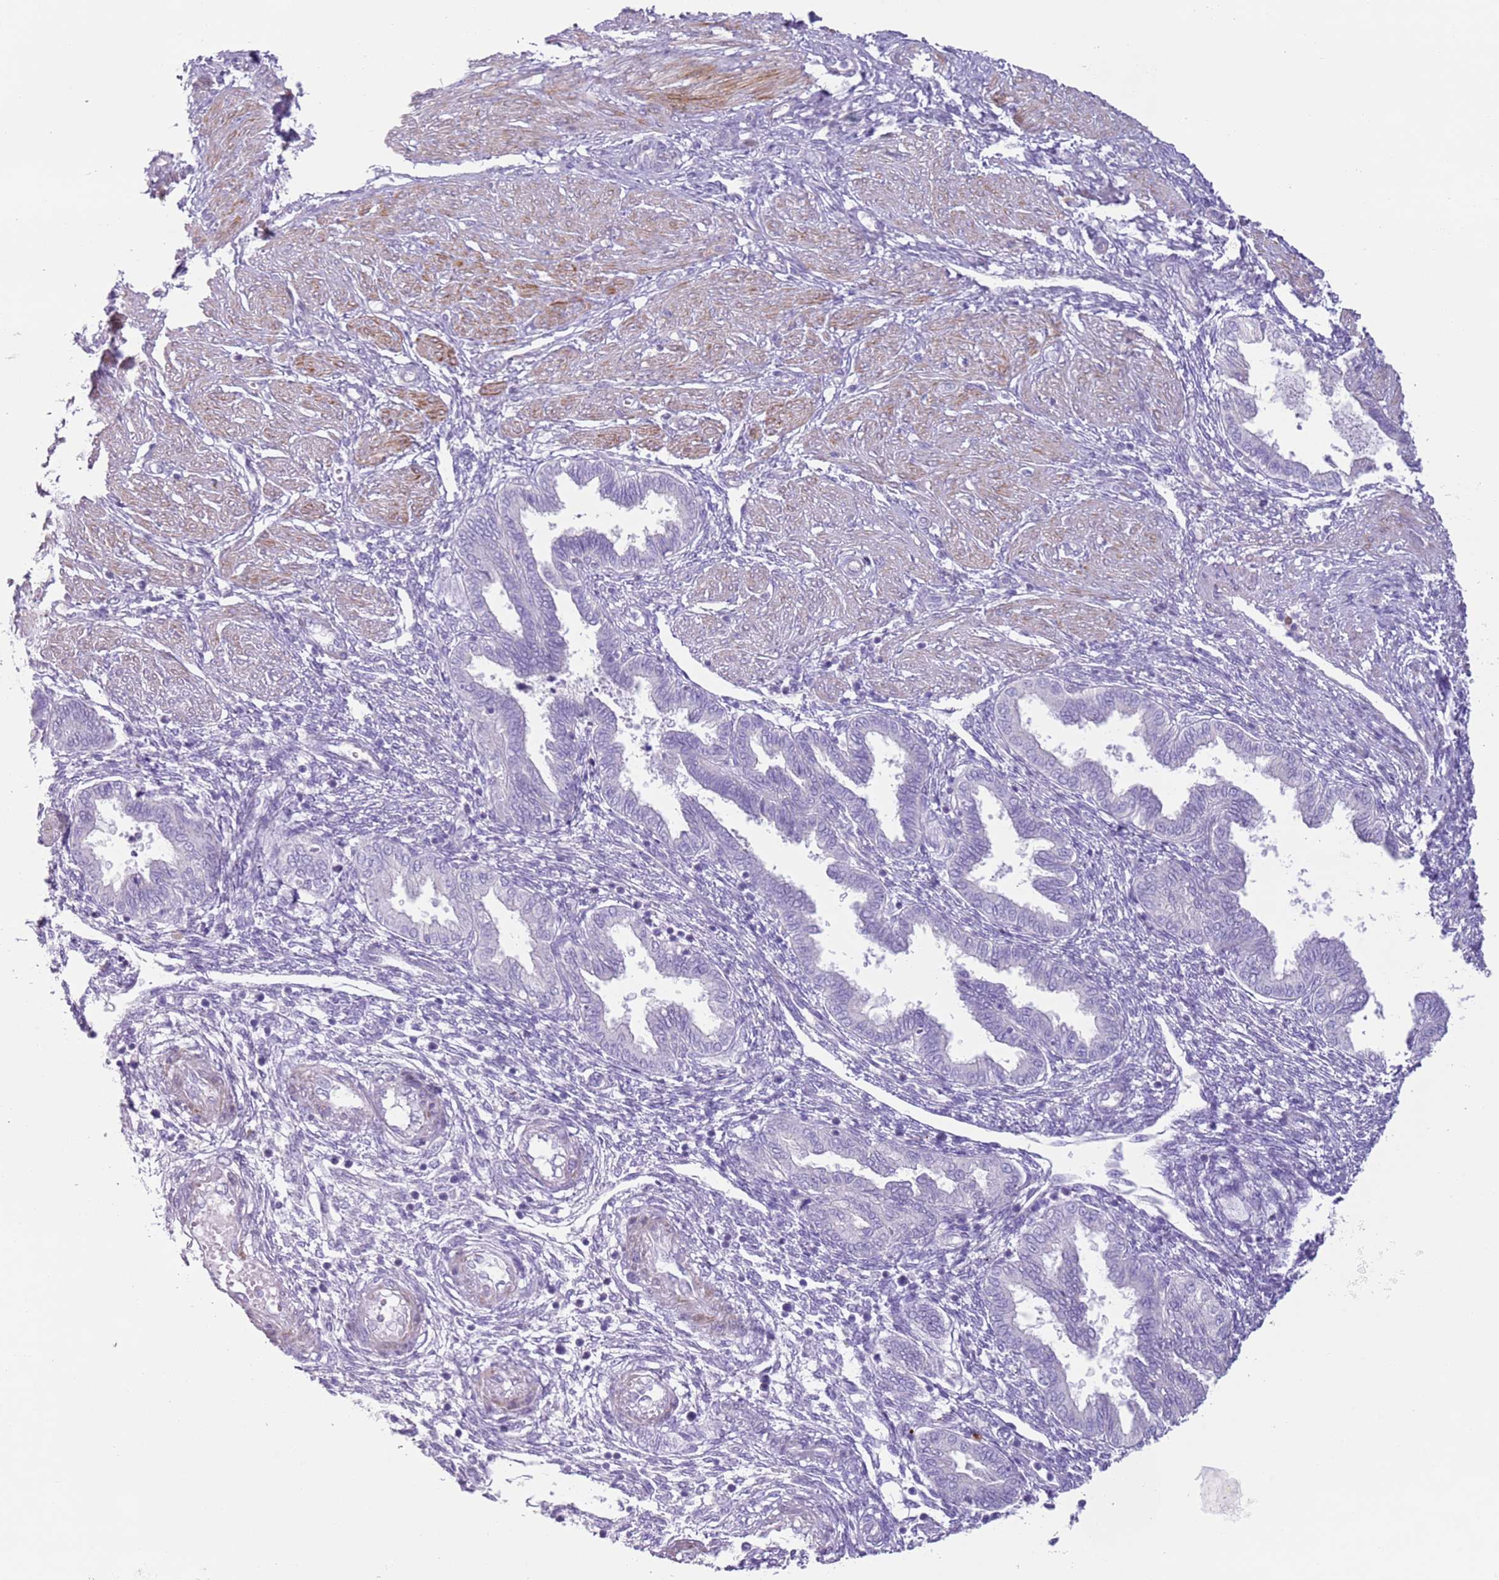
{"staining": {"intensity": "negative", "quantity": "none", "location": "none"}, "tissue": "endometrium", "cell_type": "Cells in endometrial stroma", "image_type": "normal", "snomed": [{"axis": "morphology", "description": "Normal tissue, NOS"}, {"axis": "topography", "description": "Endometrium"}], "caption": "This is an immunohistochemistry (IHC) histopathology image of benign human endometrium. There is no positivity in cells in endometrial stroma.", "gene": "ZNF239", "patient": {"sex": "female", "age": 33}}